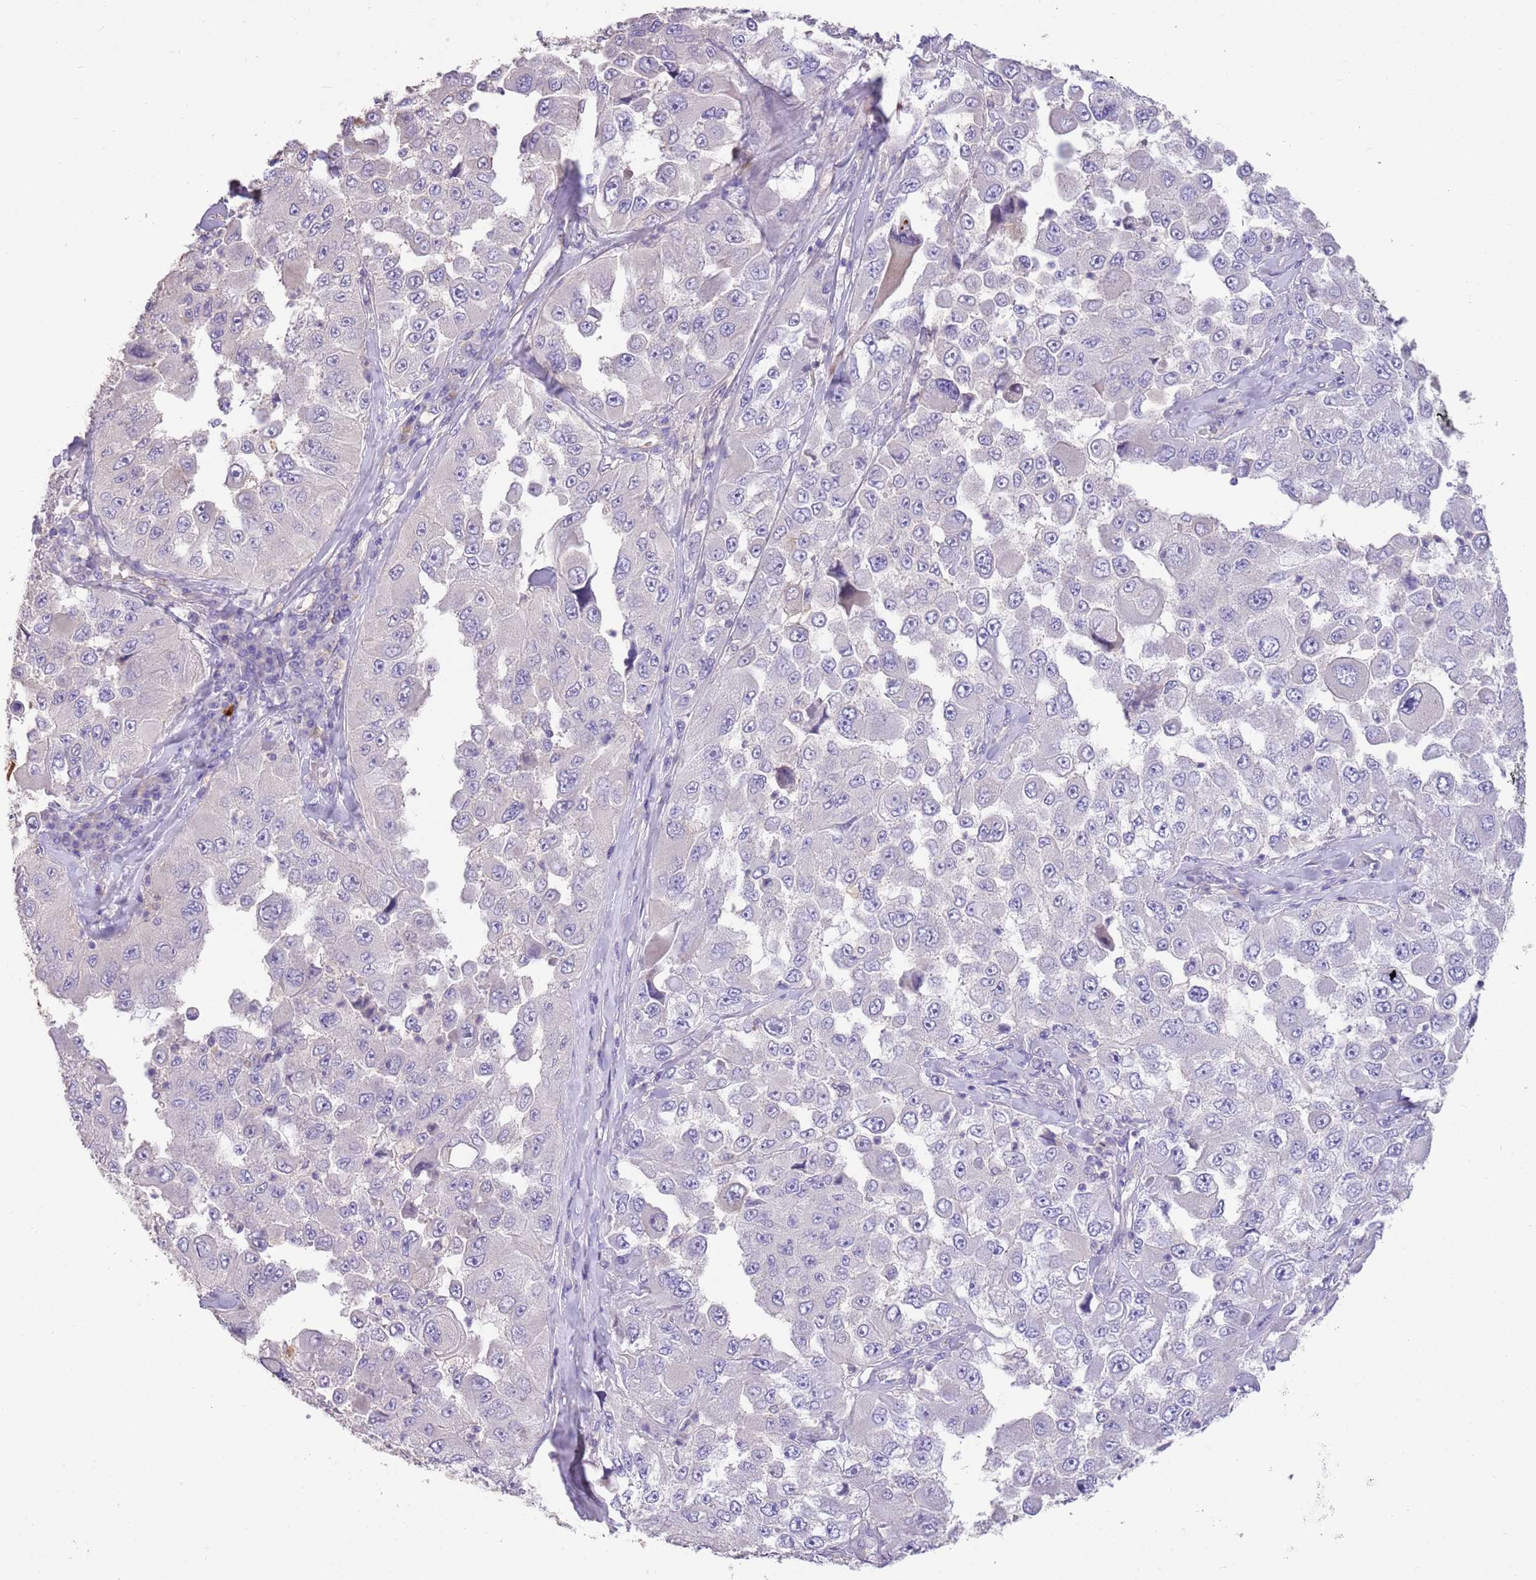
{"staining": {"intensity": "negative", "quantity": "none", "location": "none"}, "tissue": "melanoma", "cell_type": "Tumor cells", "image_type": "cancer", "snomed": [{"axis": "morphology", "description": "Malignant melanoma, Metastatic site"}, {"axis": "topography", "description": "Lymph node"}], "caption": "The histopathology image demonstrates no significant positivity in tumor cells of malignant melanoma (metastatic site). (DAB IHC with hematoxylin counter stain).", "gene": "SFTPA1", "patient": {"sex": "male", "age": 62}}